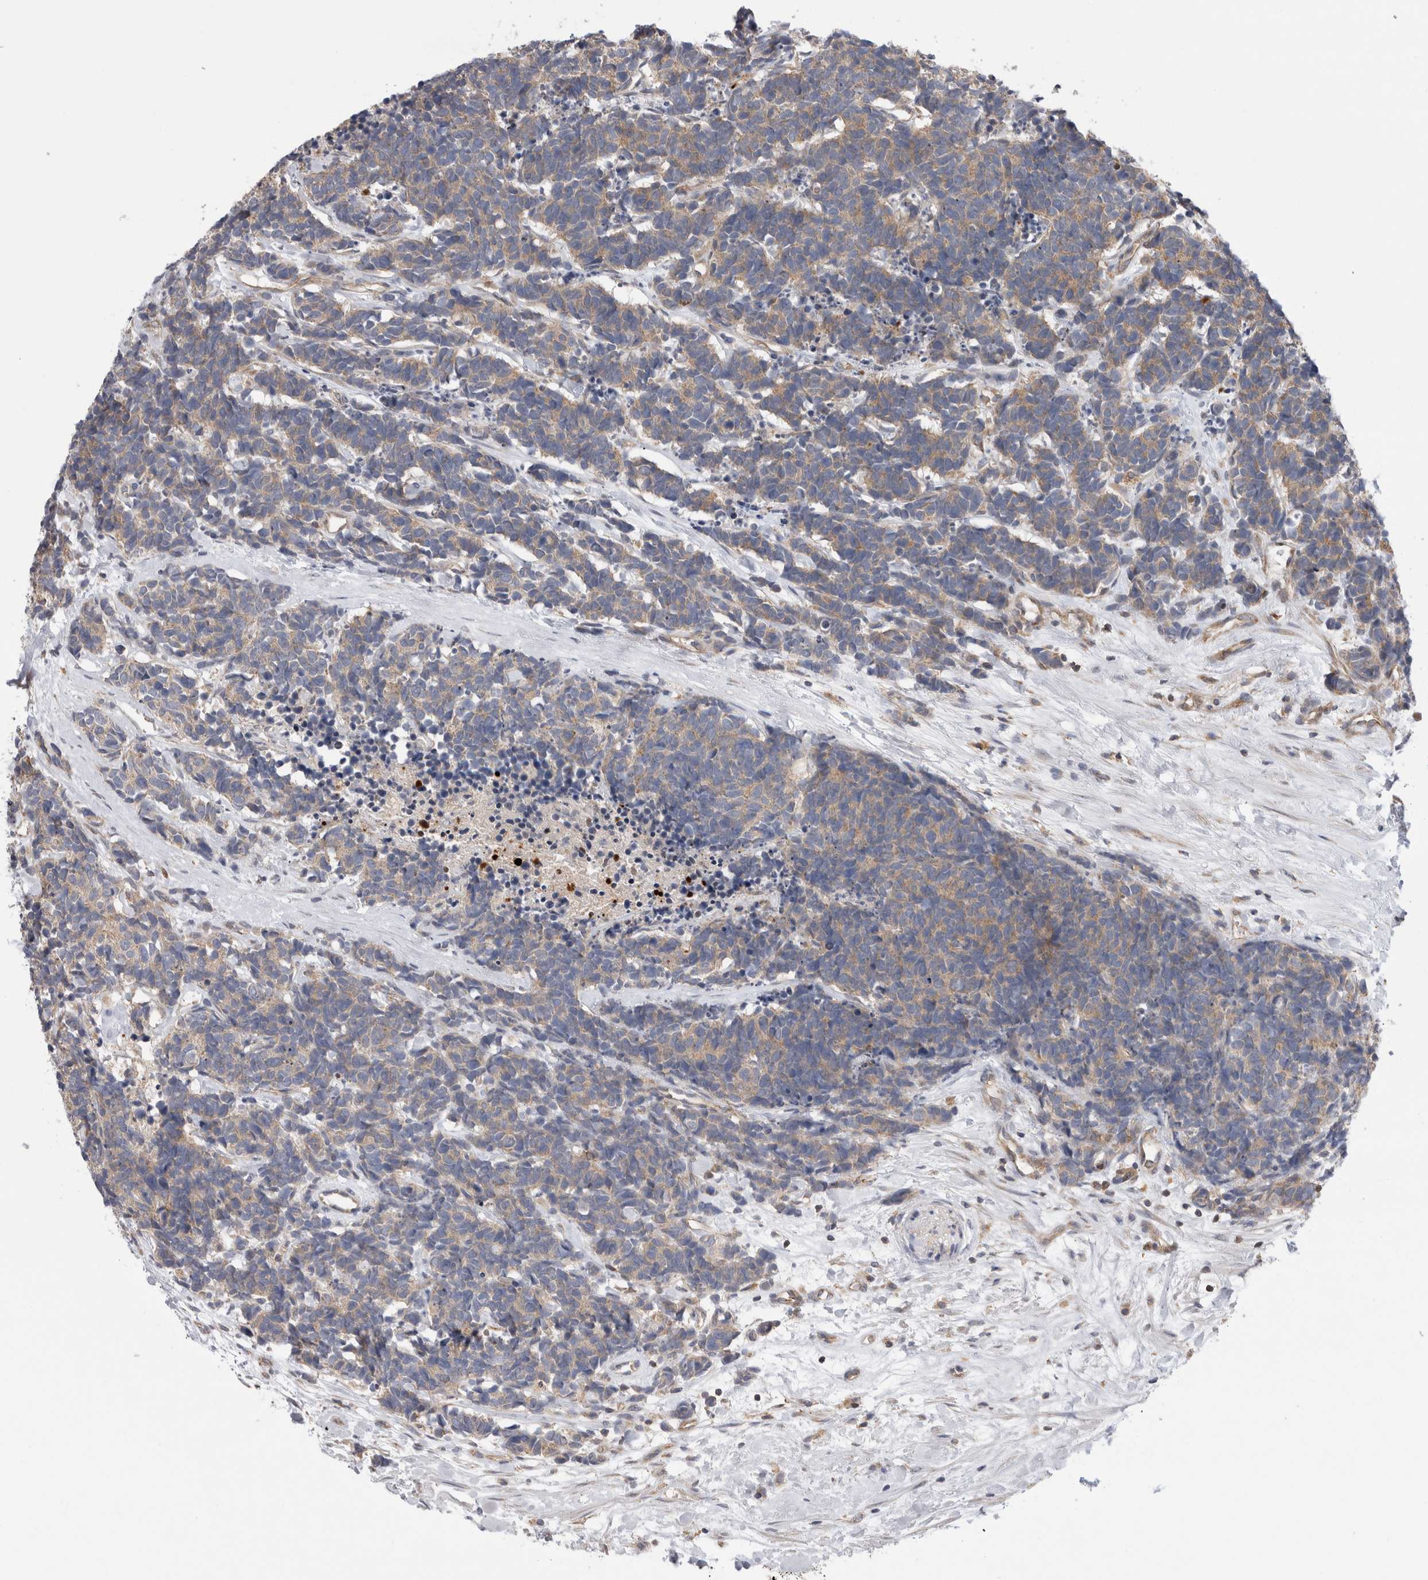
{"staining": {"intensity": "moderate", "quantity": ">75%", "location": "cytoplasmic/membranous"}, "tissue": "carcinoid", "cell_type": "Tumor cells", "image_type": "cancer", "snomed": [{"axis": "morphology", "description": "Carcinoma, NOS"}, {"axis": "morphology", "description": "Carcinoid, malignant, NOS"}, {"axis": "topography", "description": "Urinary bladder"}], "caption": "A brown stain labels moderate cytoplasmic/membranous positivity of a protein in human carcinoid tumor cells.", "gene": "GRIK2", "patient": {"sex": "male", "age": 57}}